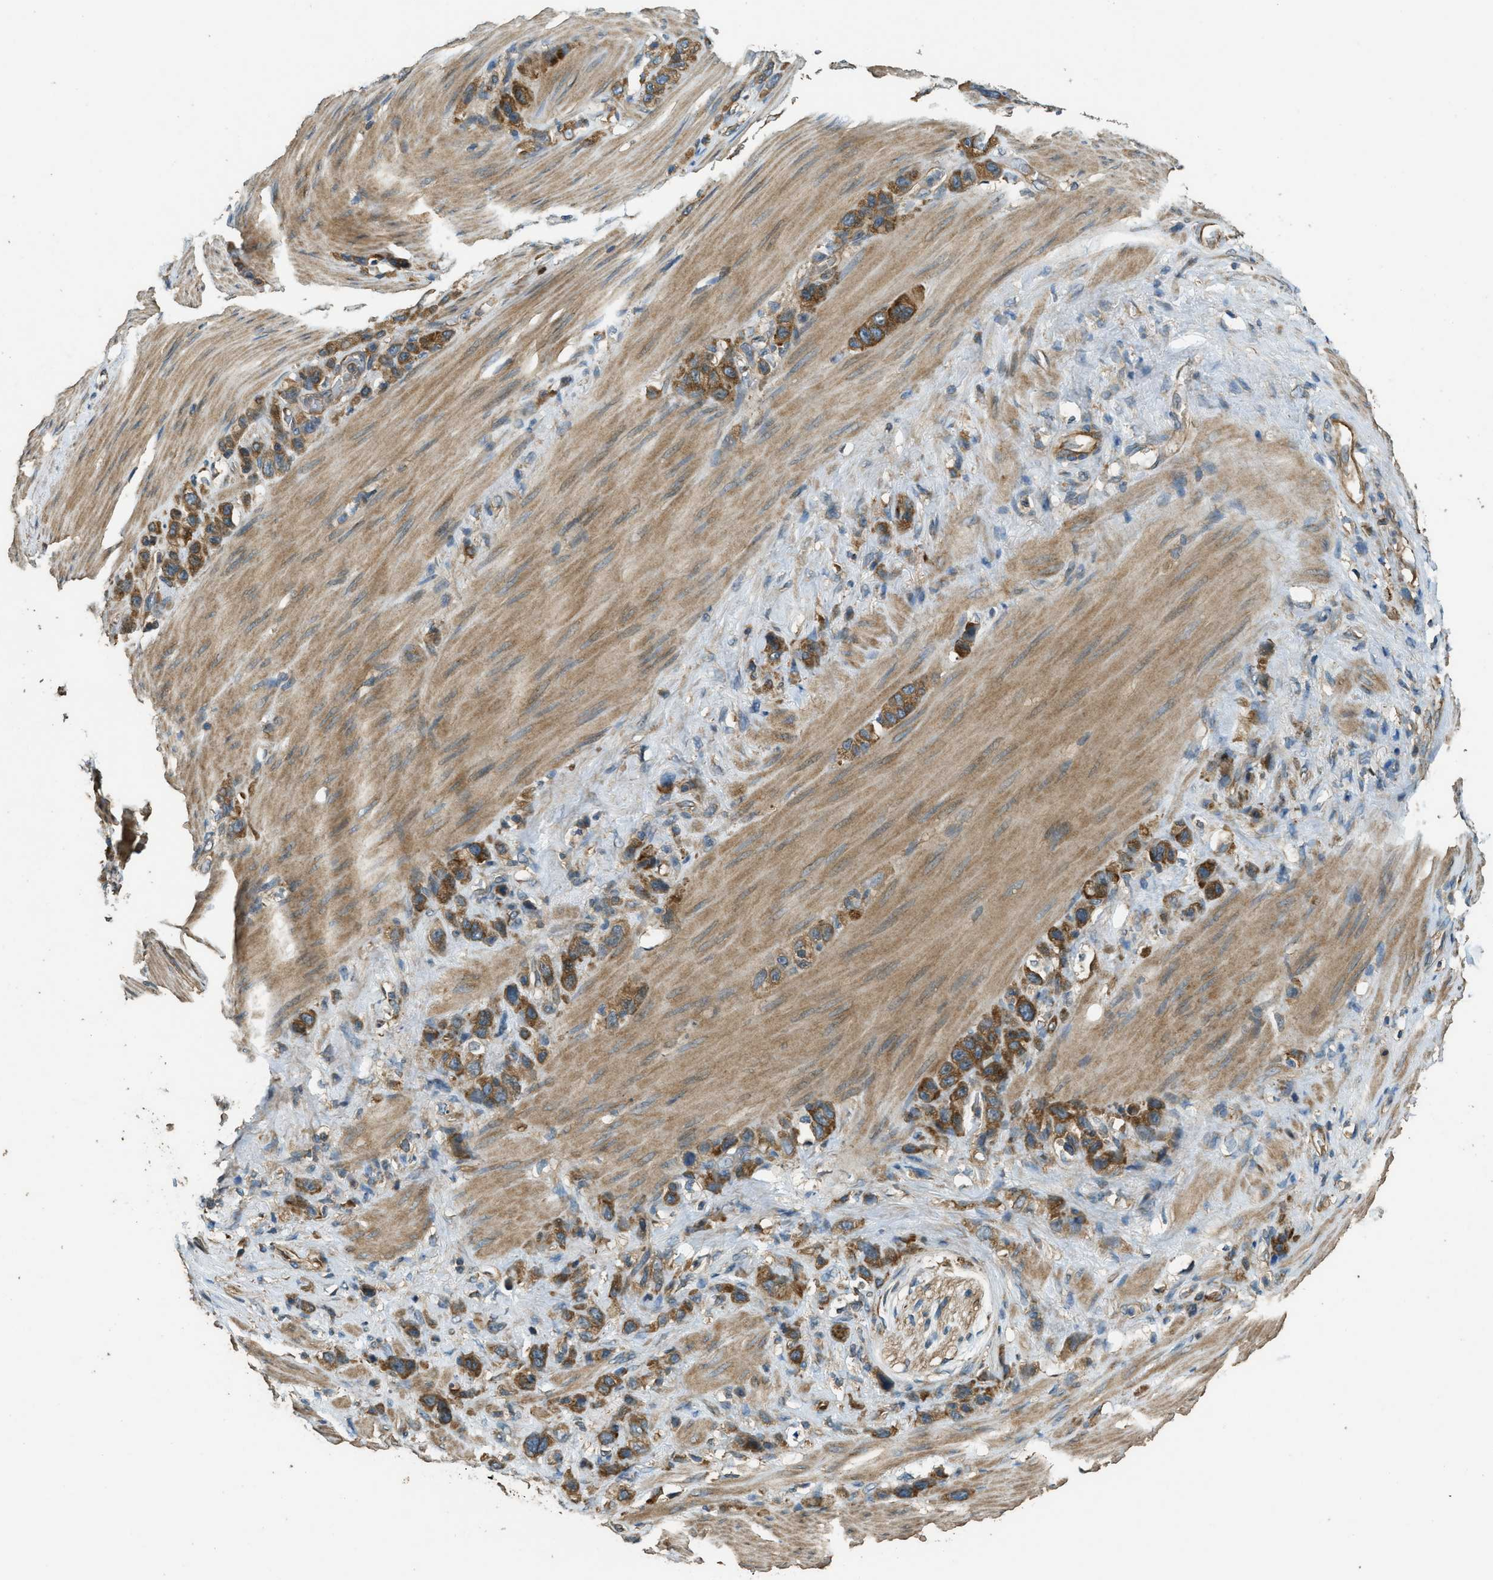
{"staining": {"intensity": "moderate", "quantity": ">75%", "location": "cytoplasmic/membranous"}, "tissue": "stomach cancer", "cell_type": "Tumor cells", "image_type": "cancer", "snomed": [{"axis": "morphology", "description": "Adenocarcinoma, NOS"}, {"axis": "morphology", "description": "Adenocarcinoma, High grade"}, {"axis": "topography", "description": "Stomach, upper"}, {"axis": "topography", "description": "Stomach, lower"}], "caption": "DAB (3,3'-diaminobenzidine) immunohistochemical staining of human adenocarcinoma (stomach) shows moderate cytoplasmic/membranous protein staining in approximately >75% of tumor cells. The staining was performed using DAB (3,3'-diaminobenzidine), with brown indicating positive protein expression. Nuclei are stained blue with hematoxylin.", "gene": "MARS1", "patient": {"sex": "female", "age": 65}}